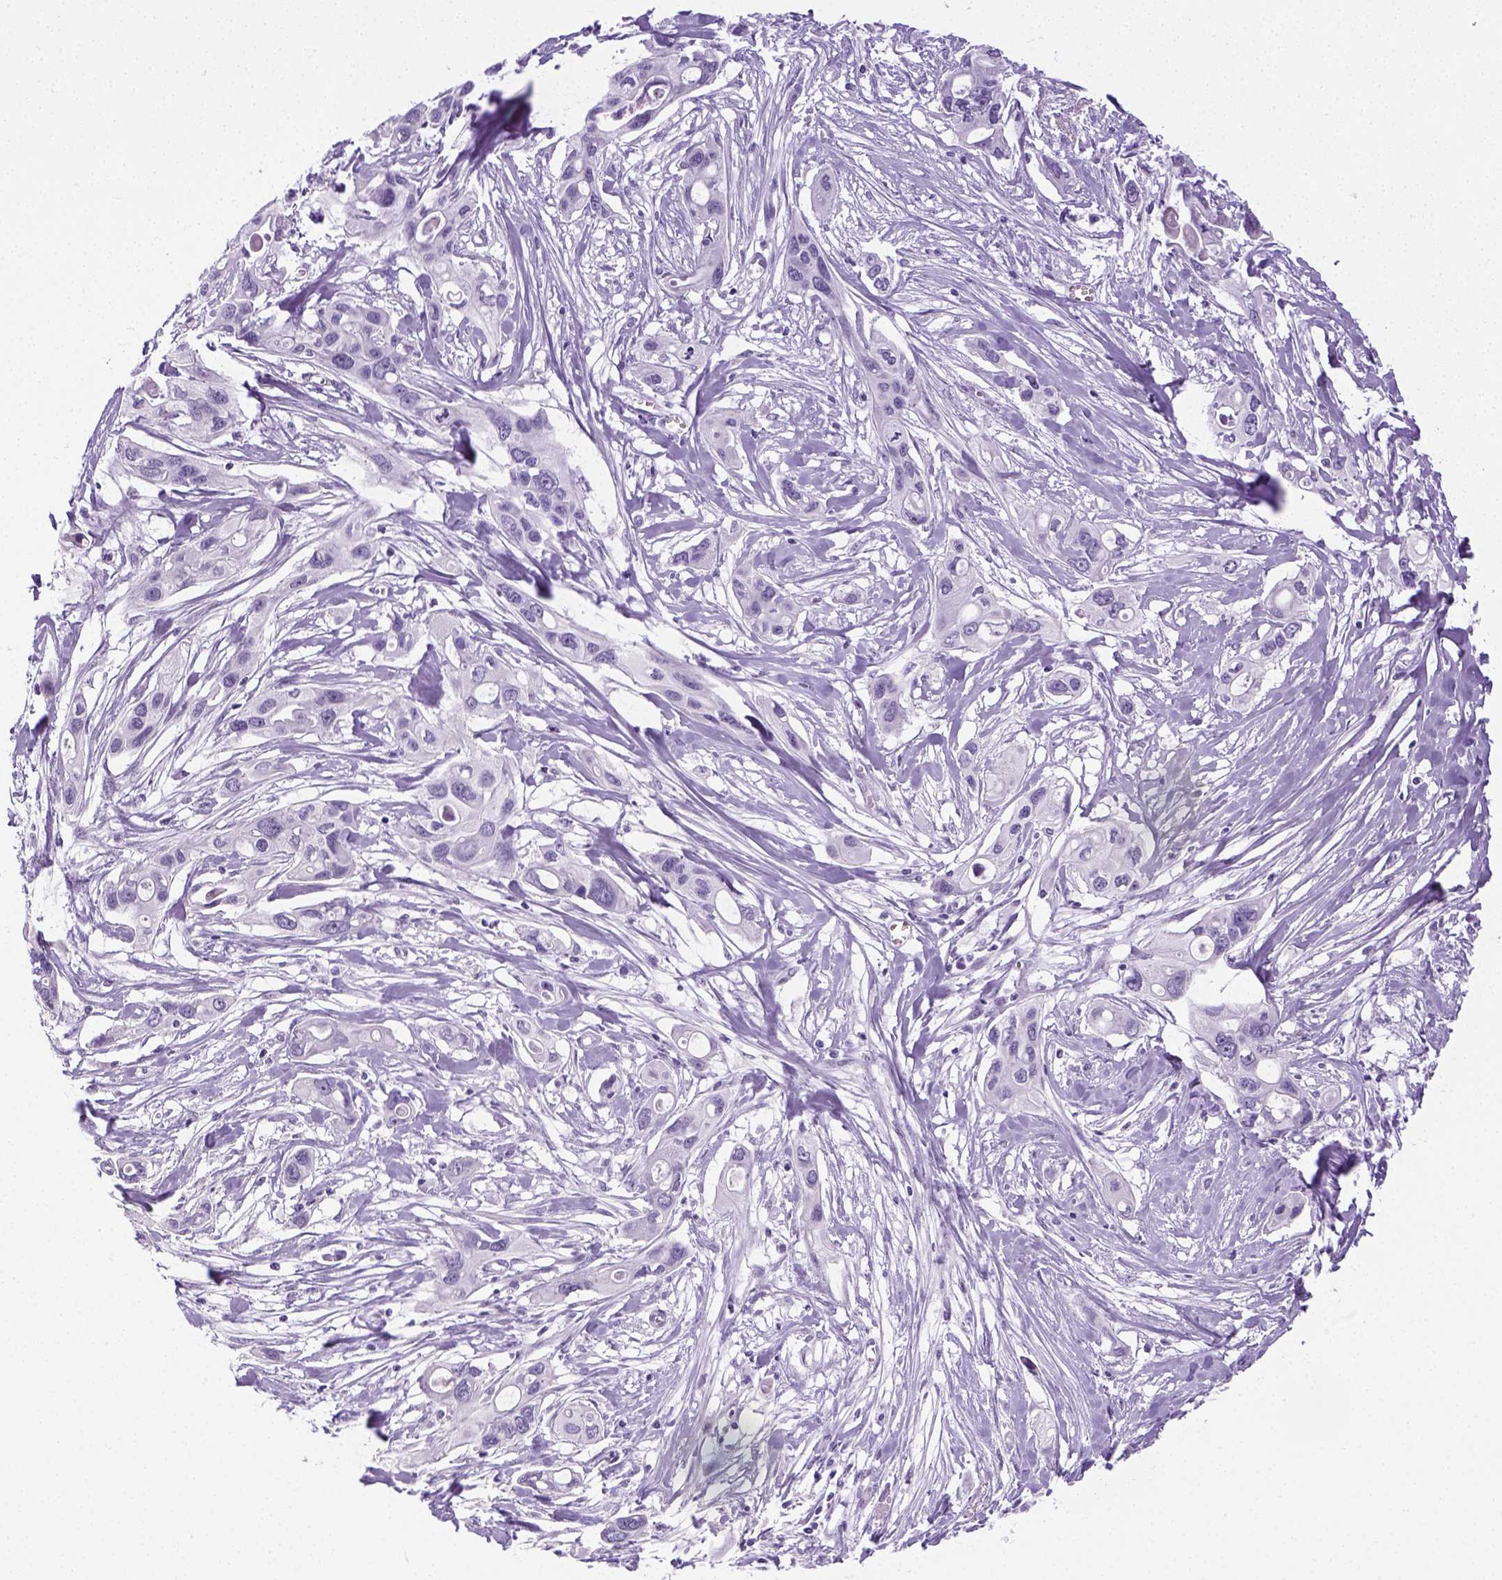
{"staining": {"intensity": "negative", "quantity": "none", "location": "none"}, "tissue": "pancreatic cancer", "cell_type": "Tumor cells", "image_type": "cancer", "snomed": [{"axis": "morphology", "description": "Adenocarcinoma, NOS"}, {"axis": "topography", "description": "Pancreas"}], "caption": "Immunohistochemistry of pancreatic cancer (adenocarcinoma) displays no positivity in tumor cells.", "gene": "LGSN", "patient": {"sex": "male", "age": 60}}